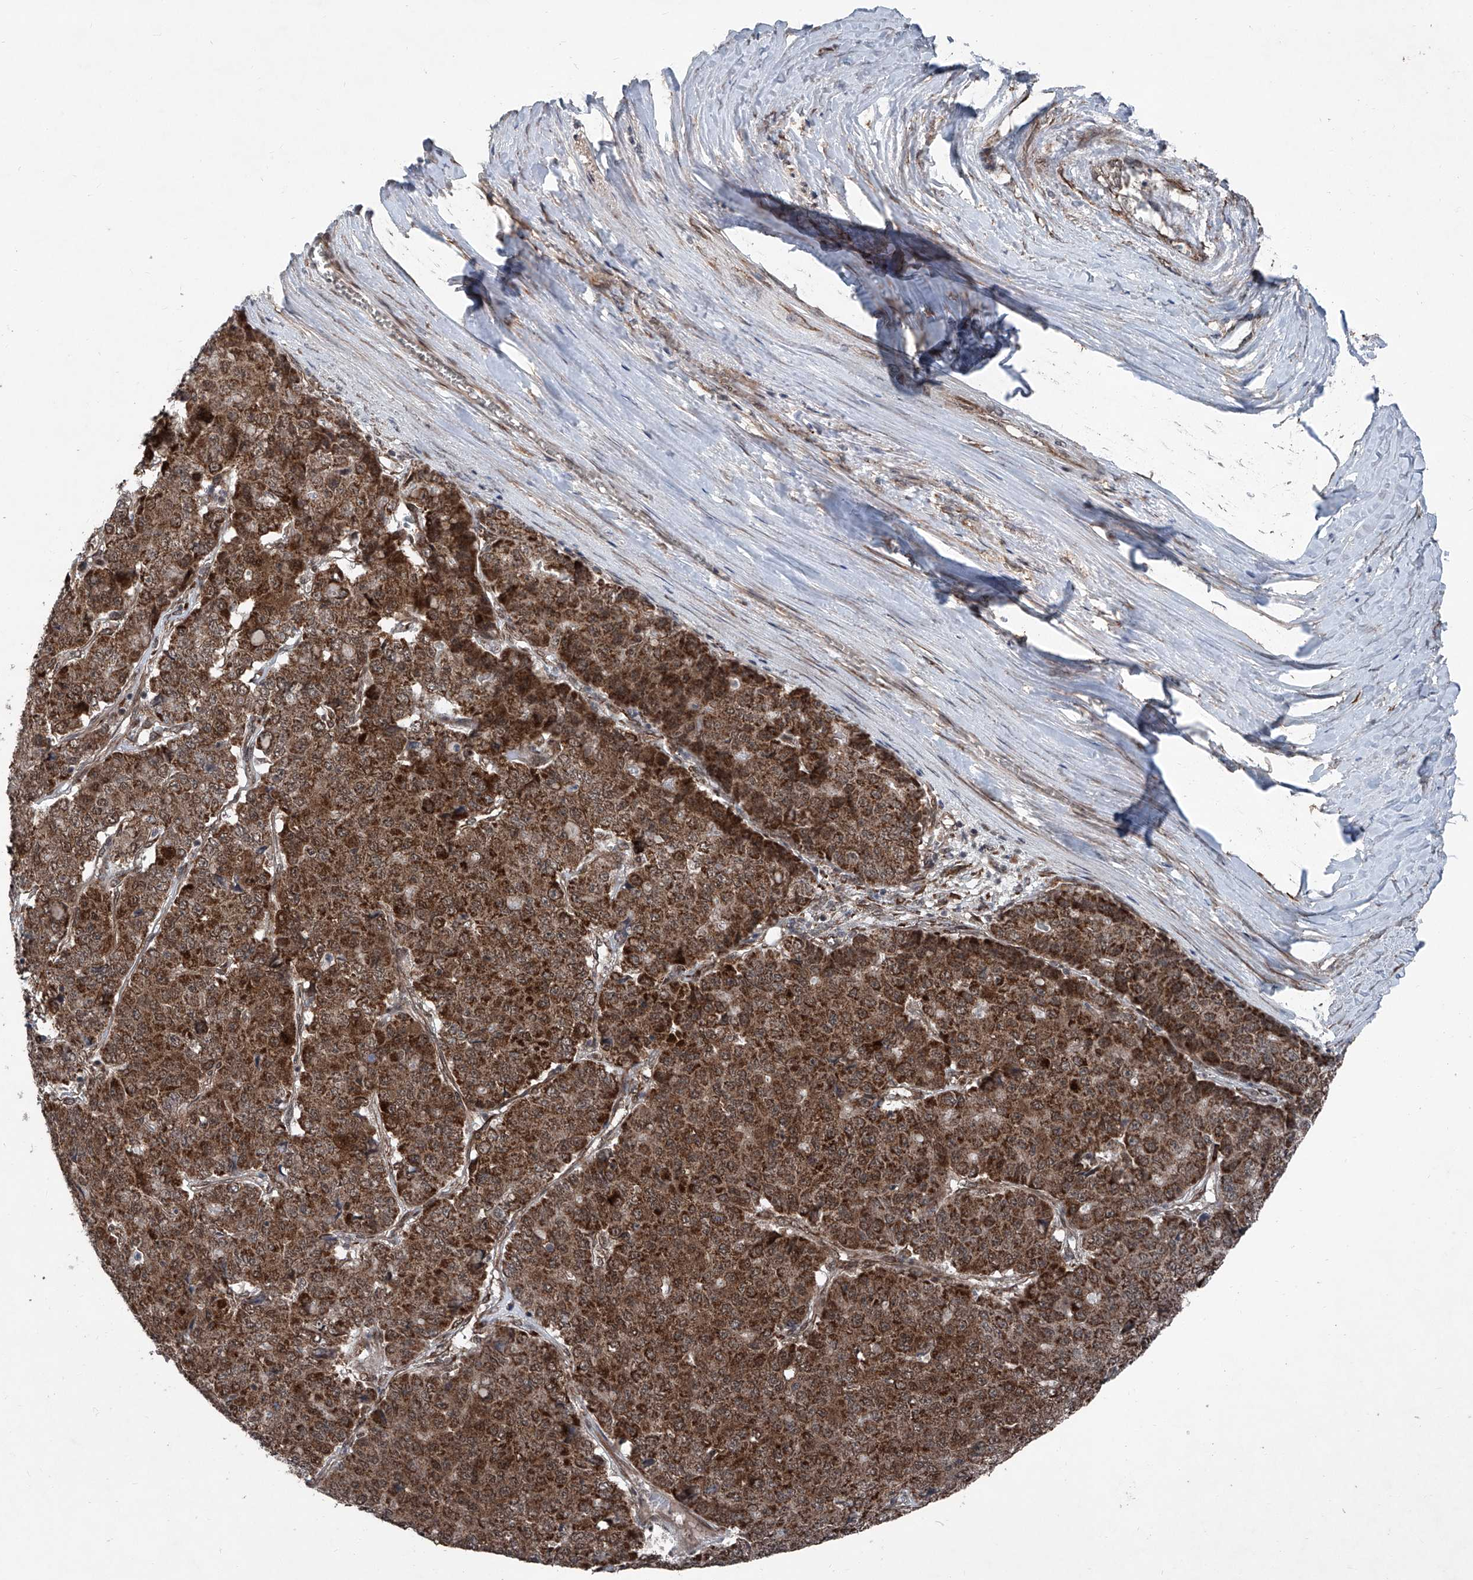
{"staining": {"intensity": "strong", "quantity": ">75%", "location": "cytoplasmic/membranous,nuclear"}, "tissue": "pancreatic cancer", "cell_type": "Tumor cells", "image_type": "cancer", "snomed": [{"axis": "morphology", "description": "Adenocarcinoma, NOS"}, {"axis": "topography", "description": "Pancreas"}], "caption": "Human pancreatic cancer stained with a brown dye exhibits strong cytoplasmic/membranous and nuclear positive expression in about >75% of tumor cells.", "gene": "COA7", "patient": {"sex": "male", "age": 50}}